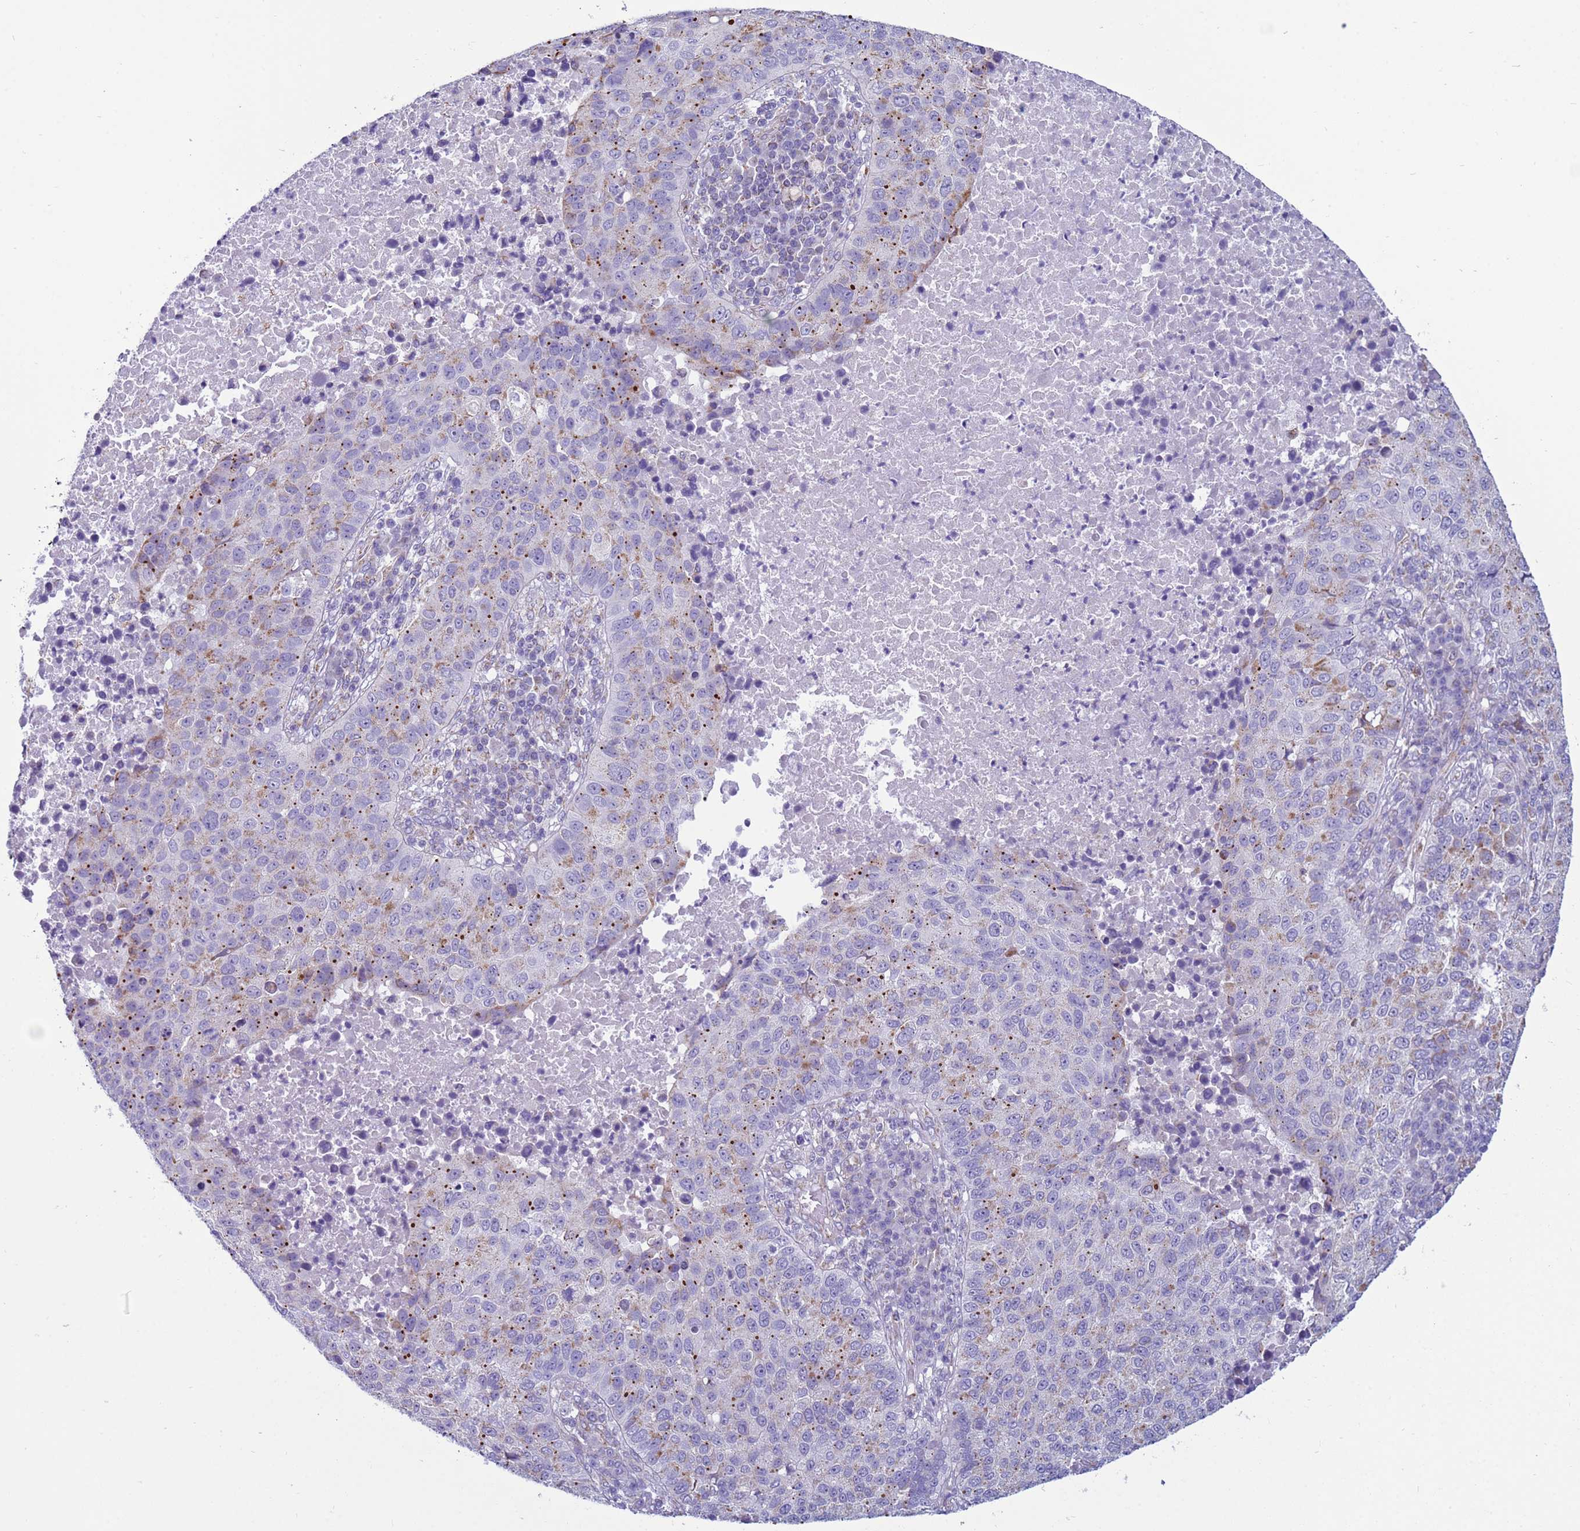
{"staining": {"intensity": "weak", "quantity": "25%-75%", "location": "cytoplasmic/membranous"}, "tissue": "lung cancer", "cell_type": "Tumor cells", "image_type": "cancer", "snomed": [{"axis": "morphology", "description": "Squamous cell carcinoma, NOS"}, {"axis": "topography", "description": "Lung"}], "caption": "Lung squamous cell carcinoma was stained to show a protein in brown. There is low levels of weak cytoplasmic/membranous staining in about 25%-75% of tumor cells.", "gene": "NCALD", "patient": {"sex": "male", "age": 73}}